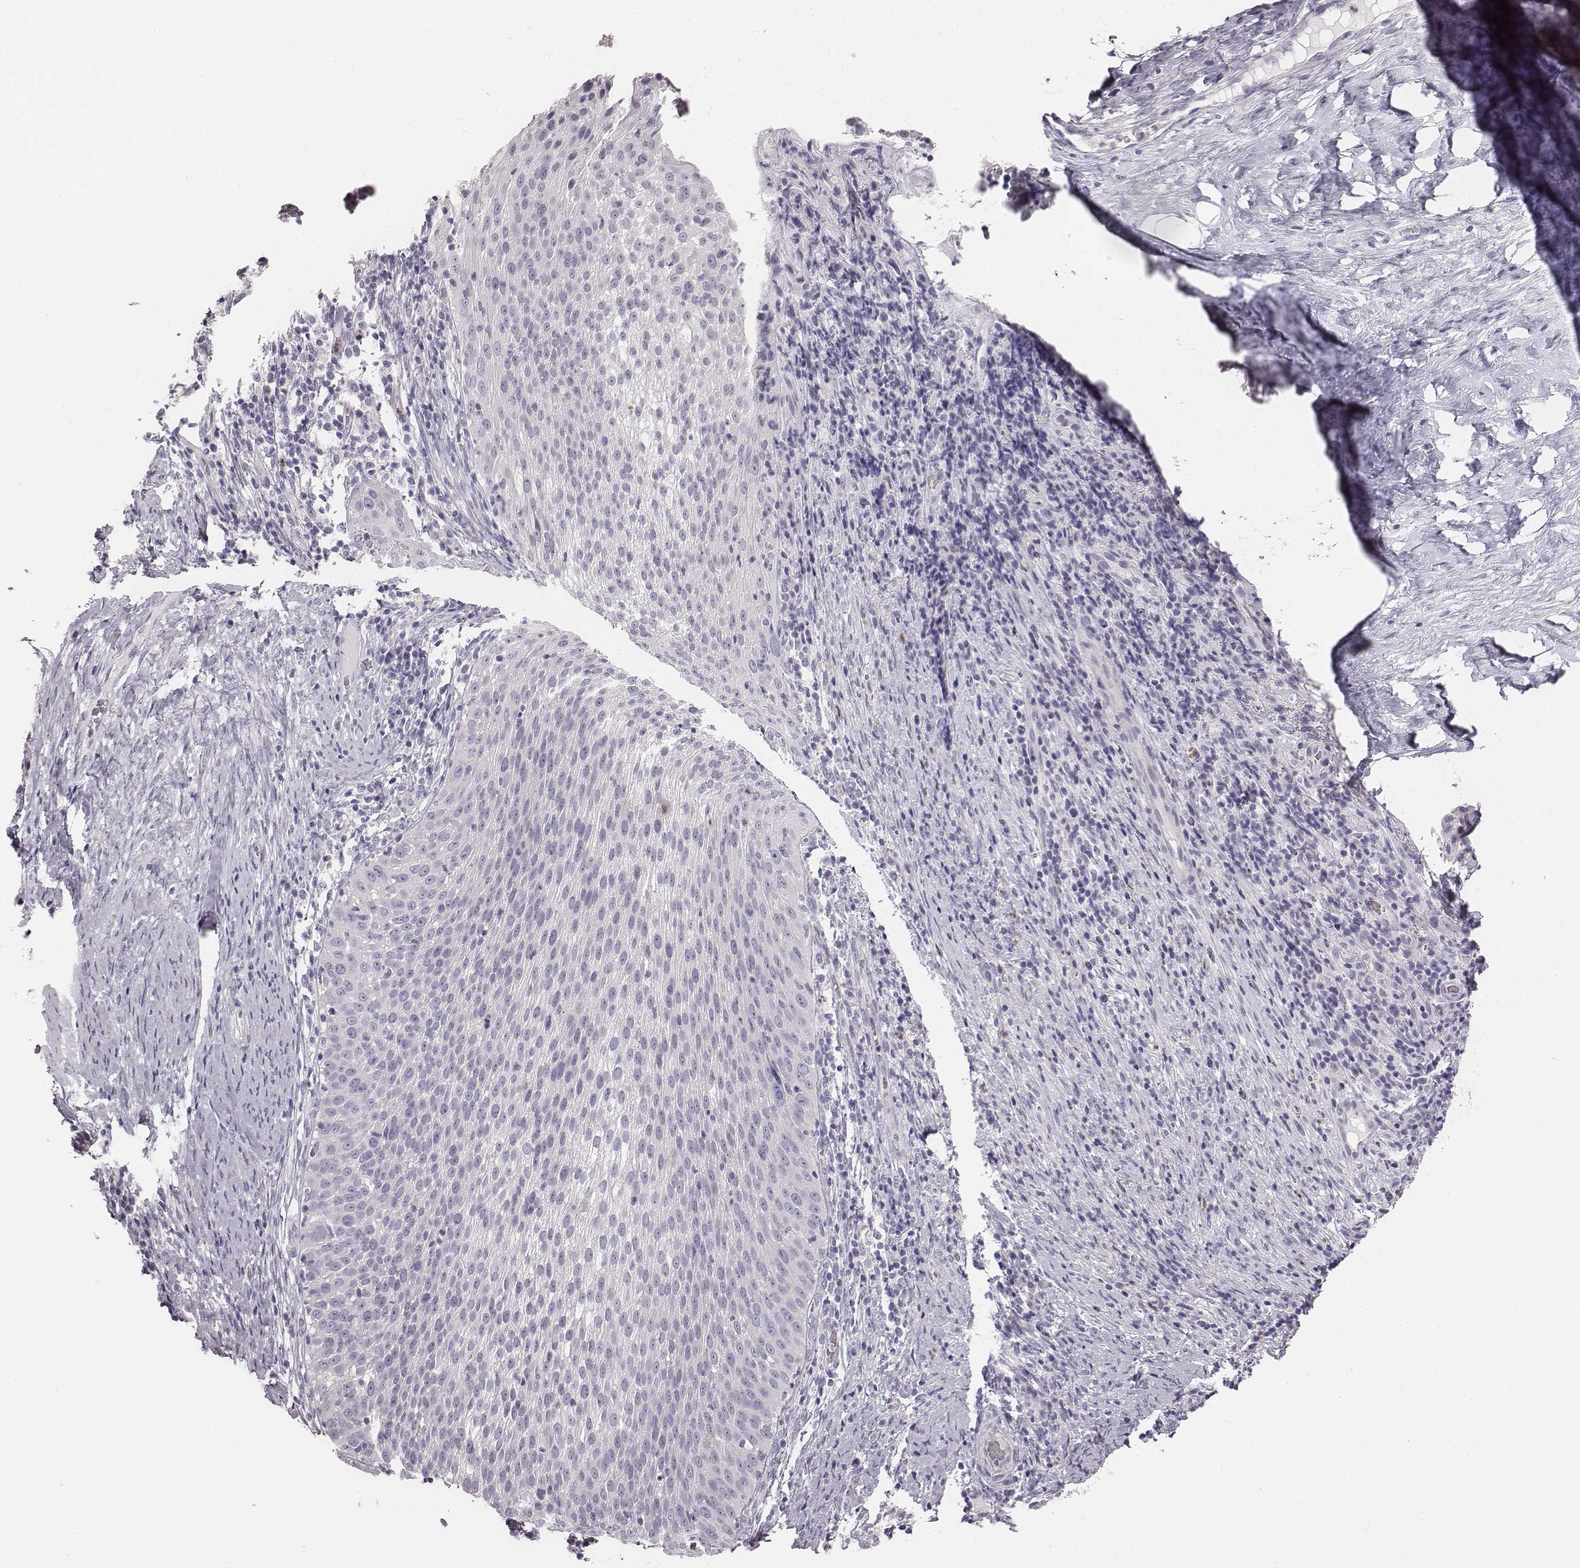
{"staining": {"intensity": "negative", "quantity": "none", "location": "none"}, "tissue": "cervical cancer", "cell_type": "Tumor cells", "image_type": "cancer", "snomed": [{"axis": "morphology", "description": "Squamous cell carcinoma, NOS"}, {"axis": "topography", "description": "Cervix"}], "caption": "This is a histopathology image of immunohistochemistry staining of squamous cell carcinoma (cervical), which shows no staining in tumor cells. (DAB (3,3'-diaminobenzidine) immunohistochemistry (IHC) visualized using brightfield microscopy, high magnification).", "gene": "ADAM7", "patient": {"sex": "female", "age": 51}}